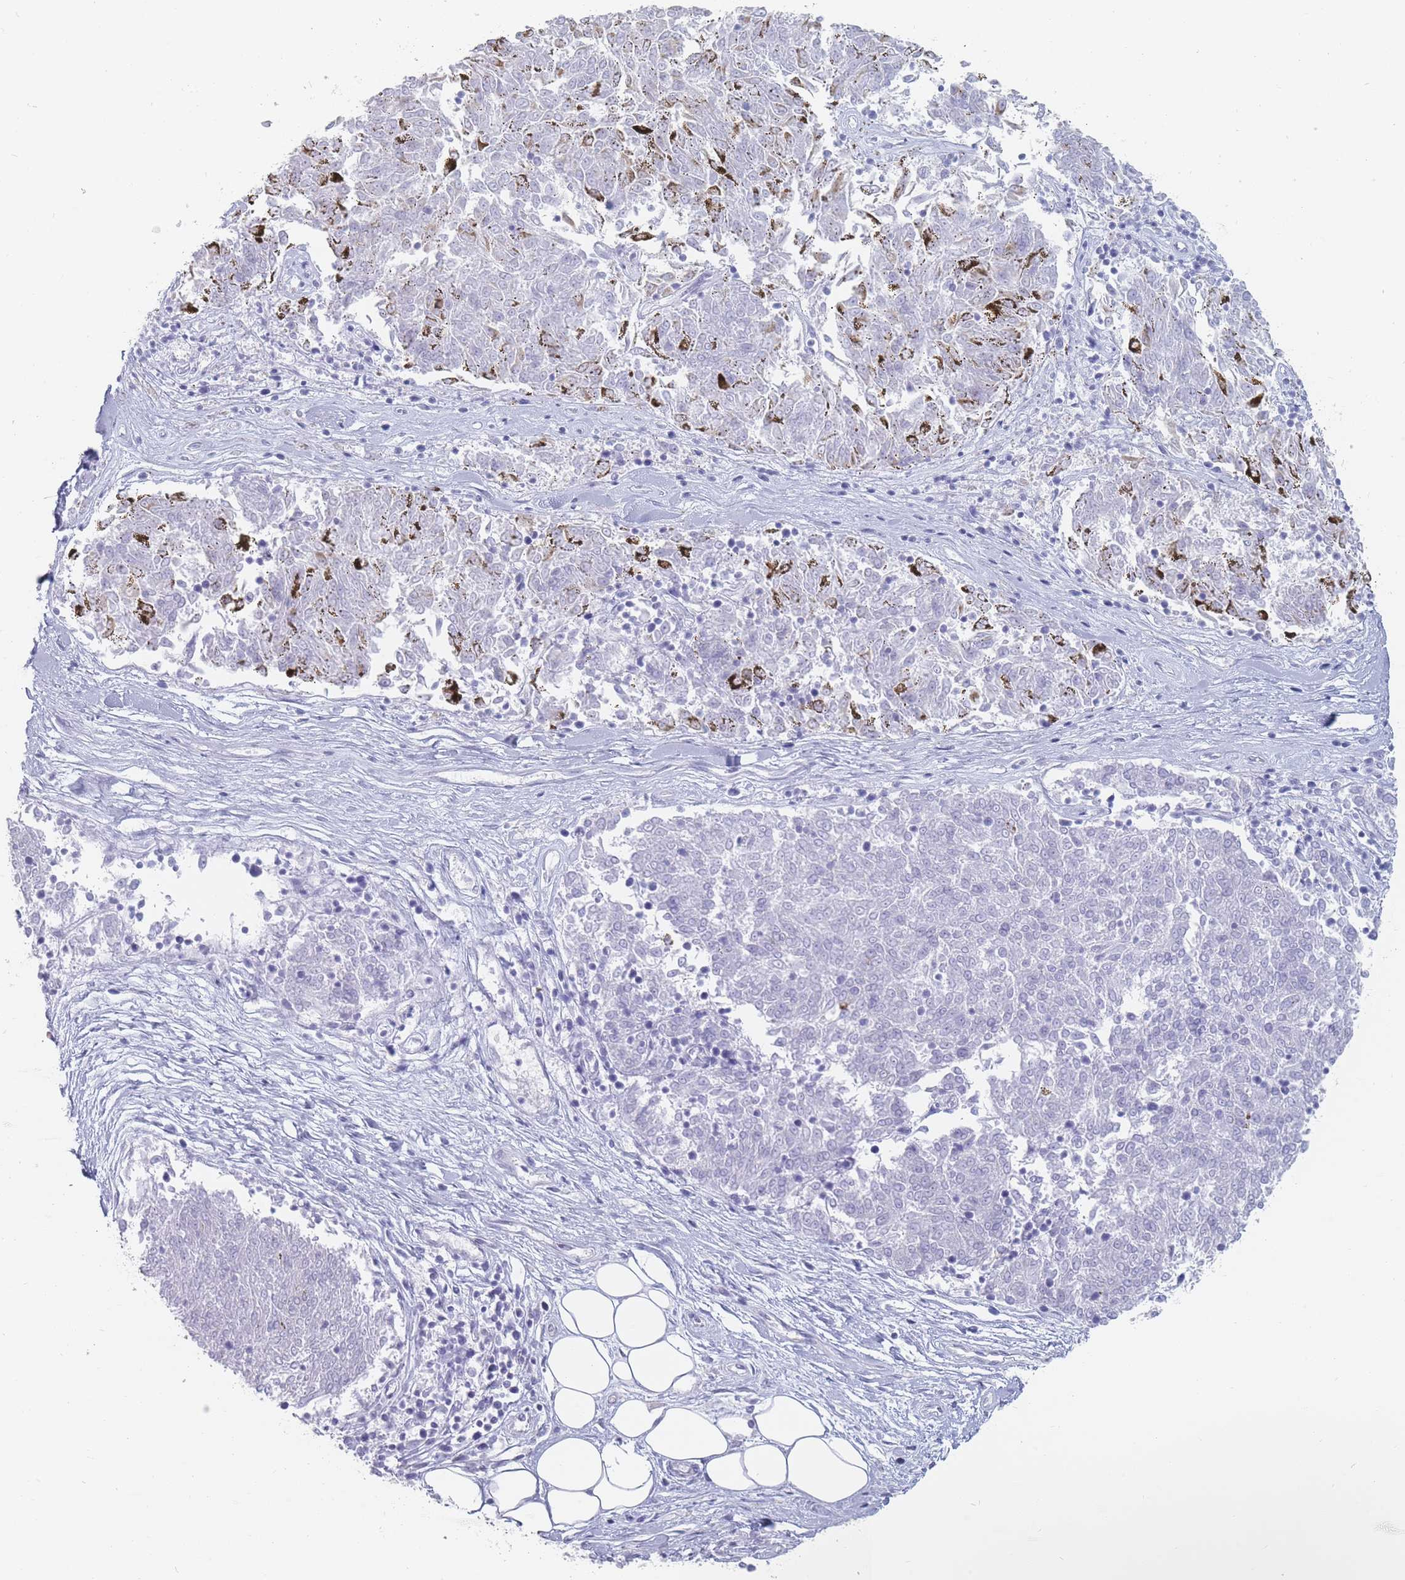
{"staining": {"intensity": "negative", "quantity": "none", "location": "none"}, "tissue": "melanoma", "cell_type": "Tumor cells", "image_type": "cancer", "snomed": [{"axis": "morphology", "description": "Malignant melanoma, NOS"}, {"axis": "topography", "description": "Skin"}], "caption": "High power microscopy image of an IHC photomicrograph of malignant melanoma, revealing no significant staining in tumor cells.", "gene": "MAP1S", "patient": {"sex": "female", "age": 72}}